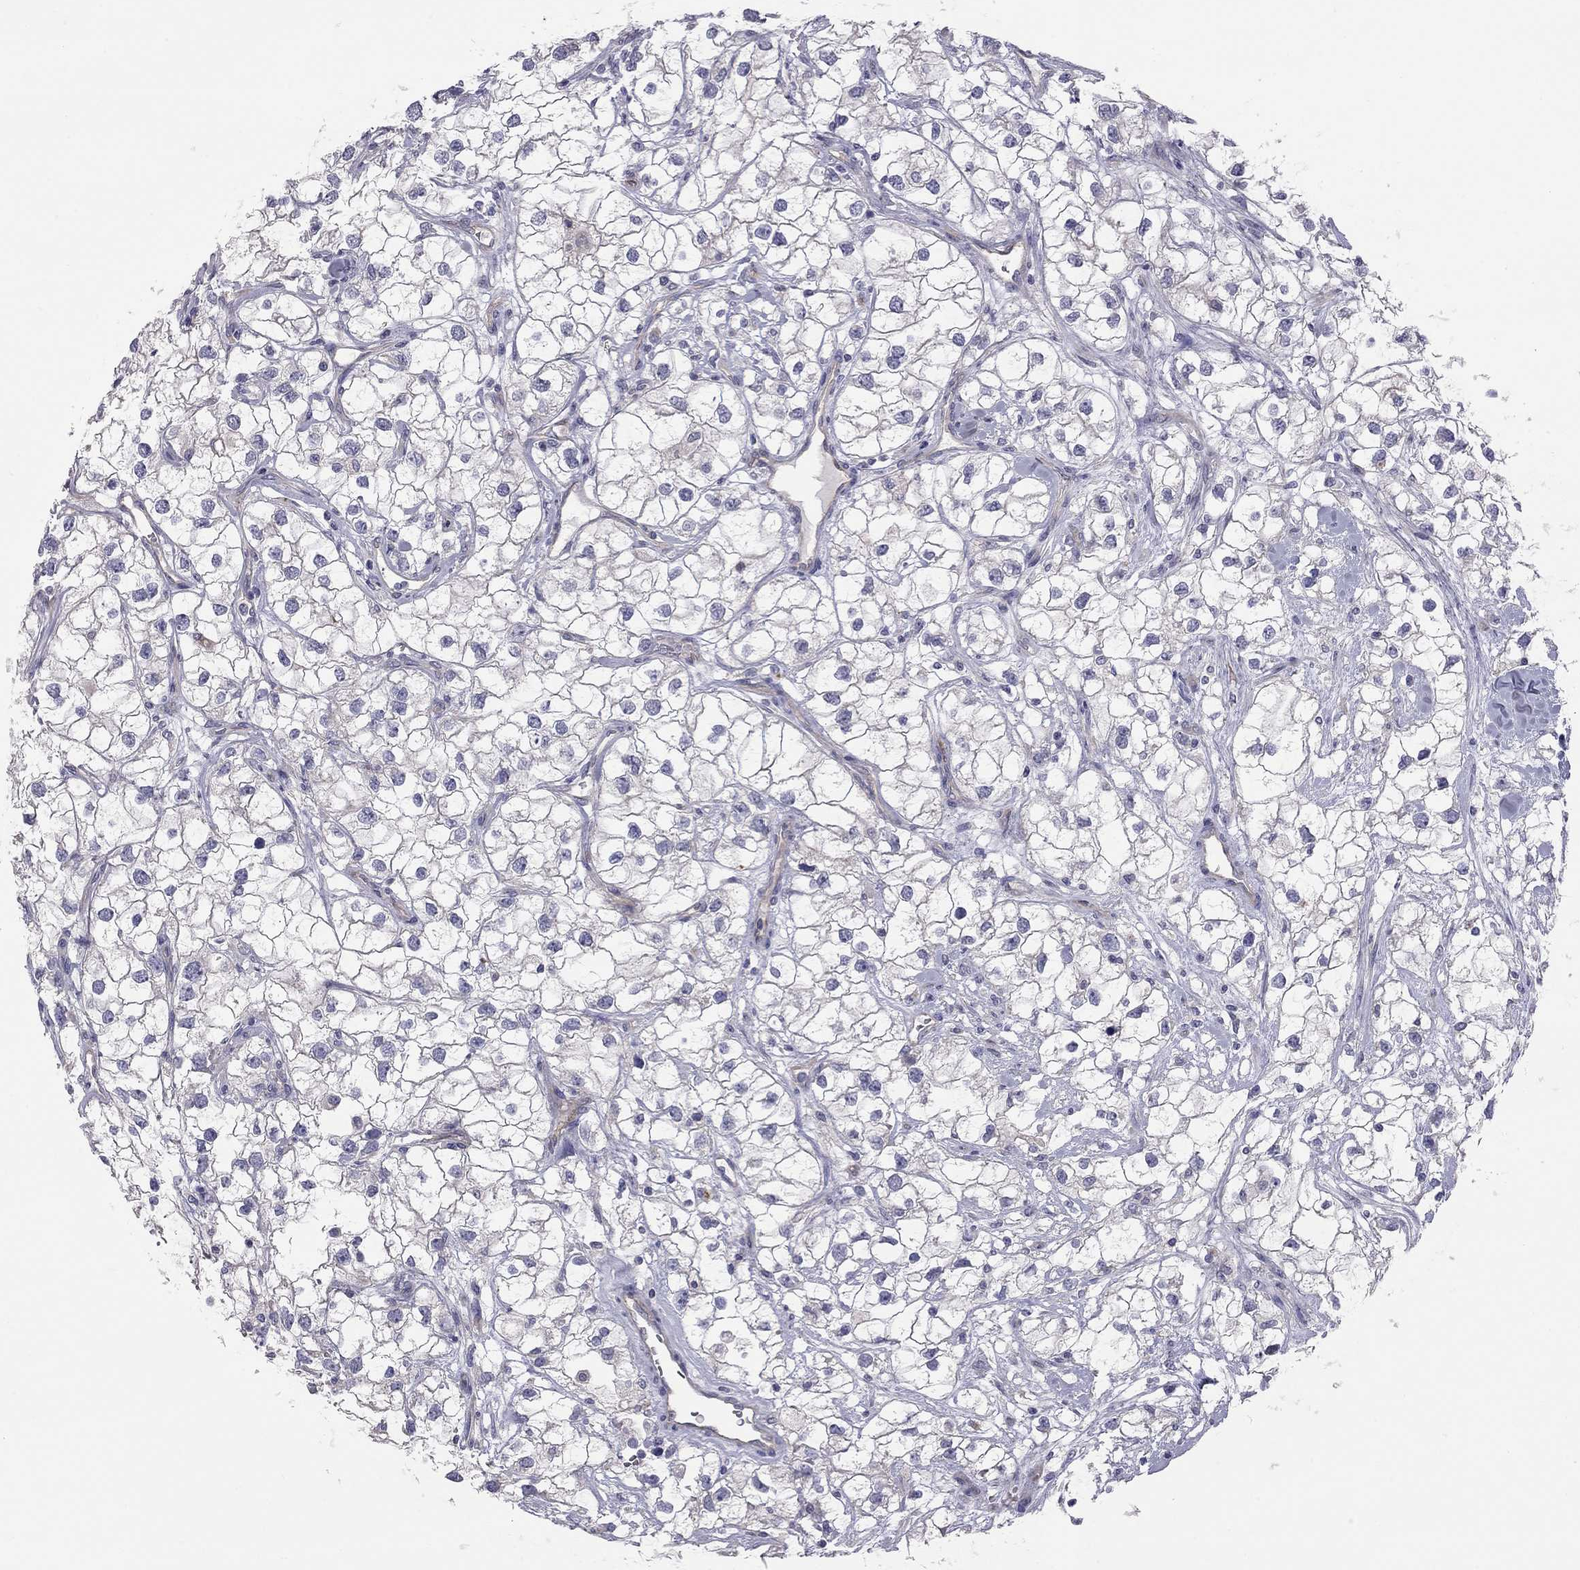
{"staining": {"intensity": "negative", "quantity": "none", "location": "none"}, "tissue": "renal cancer", "cell_type": "Tumor cells", "image_type": "cancer", "snomed": [{"axis": "morphology", "description": "Adenocarcinoma, NOS"}, {"axis": "topography", "description": "Kidney"}], "caption": "The immunohistochemistry (IHC) image has no significant positivity in tumor cells of renal cancer (adenocarcinoma) tissue.", "gene": "GPRC5B", "patient": {"sex": "male", "age": 59}}